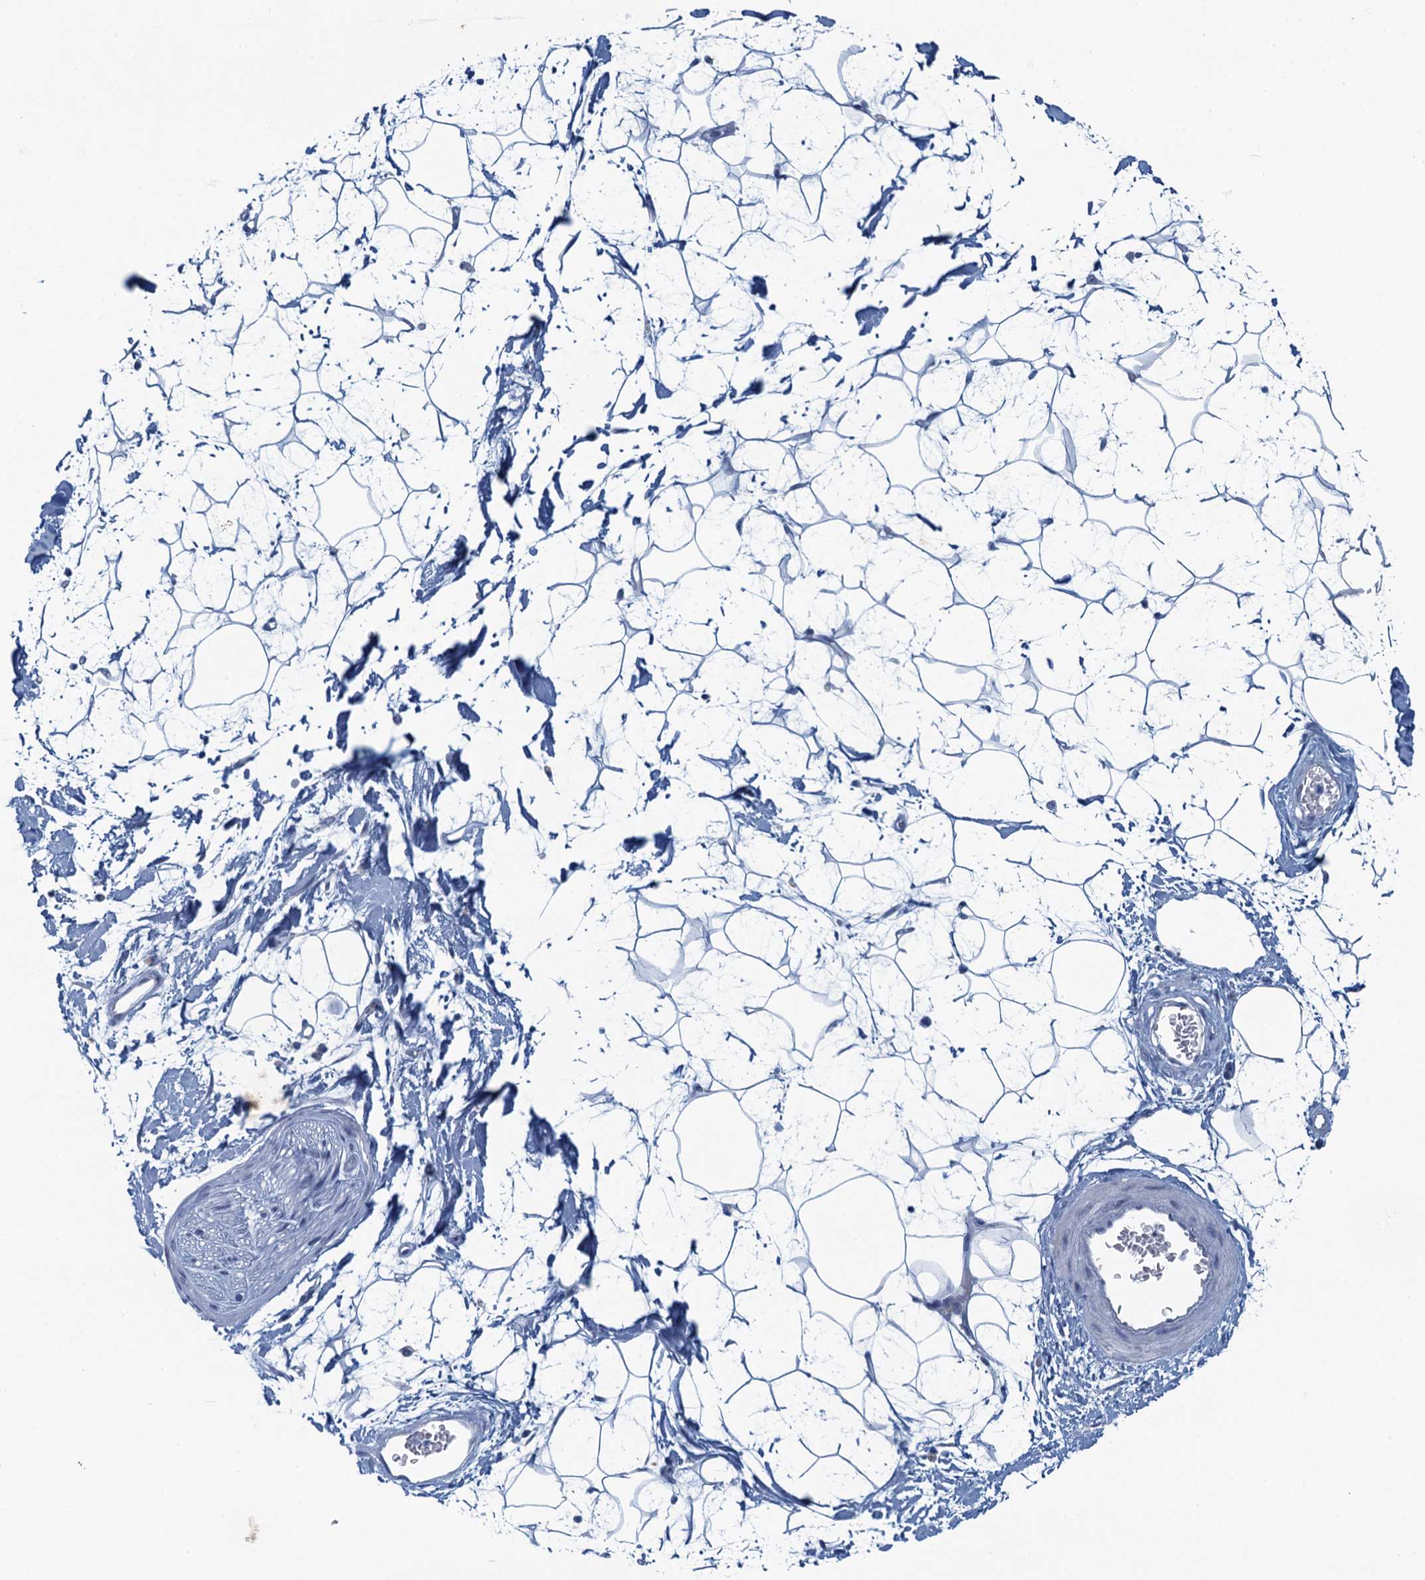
{"staining": {"intensity": "negative", "quantity": "none", "location": "none"}, "tissue": "adipose tissue", "cell_type": "Adipocytes", "image_type": "normal", "snomed": [{"axis": "morphology", "description": "Normal tissue, NOS"}, {"axis": "topography", "description": "Soft tissue"}], "caption": "Immunohistochemical staining of unremarkable adipose tissue exhibits no significant staining in adipocytes.", "gene": "C16orf95", "patient": {"sex": "male", "age": 72}}